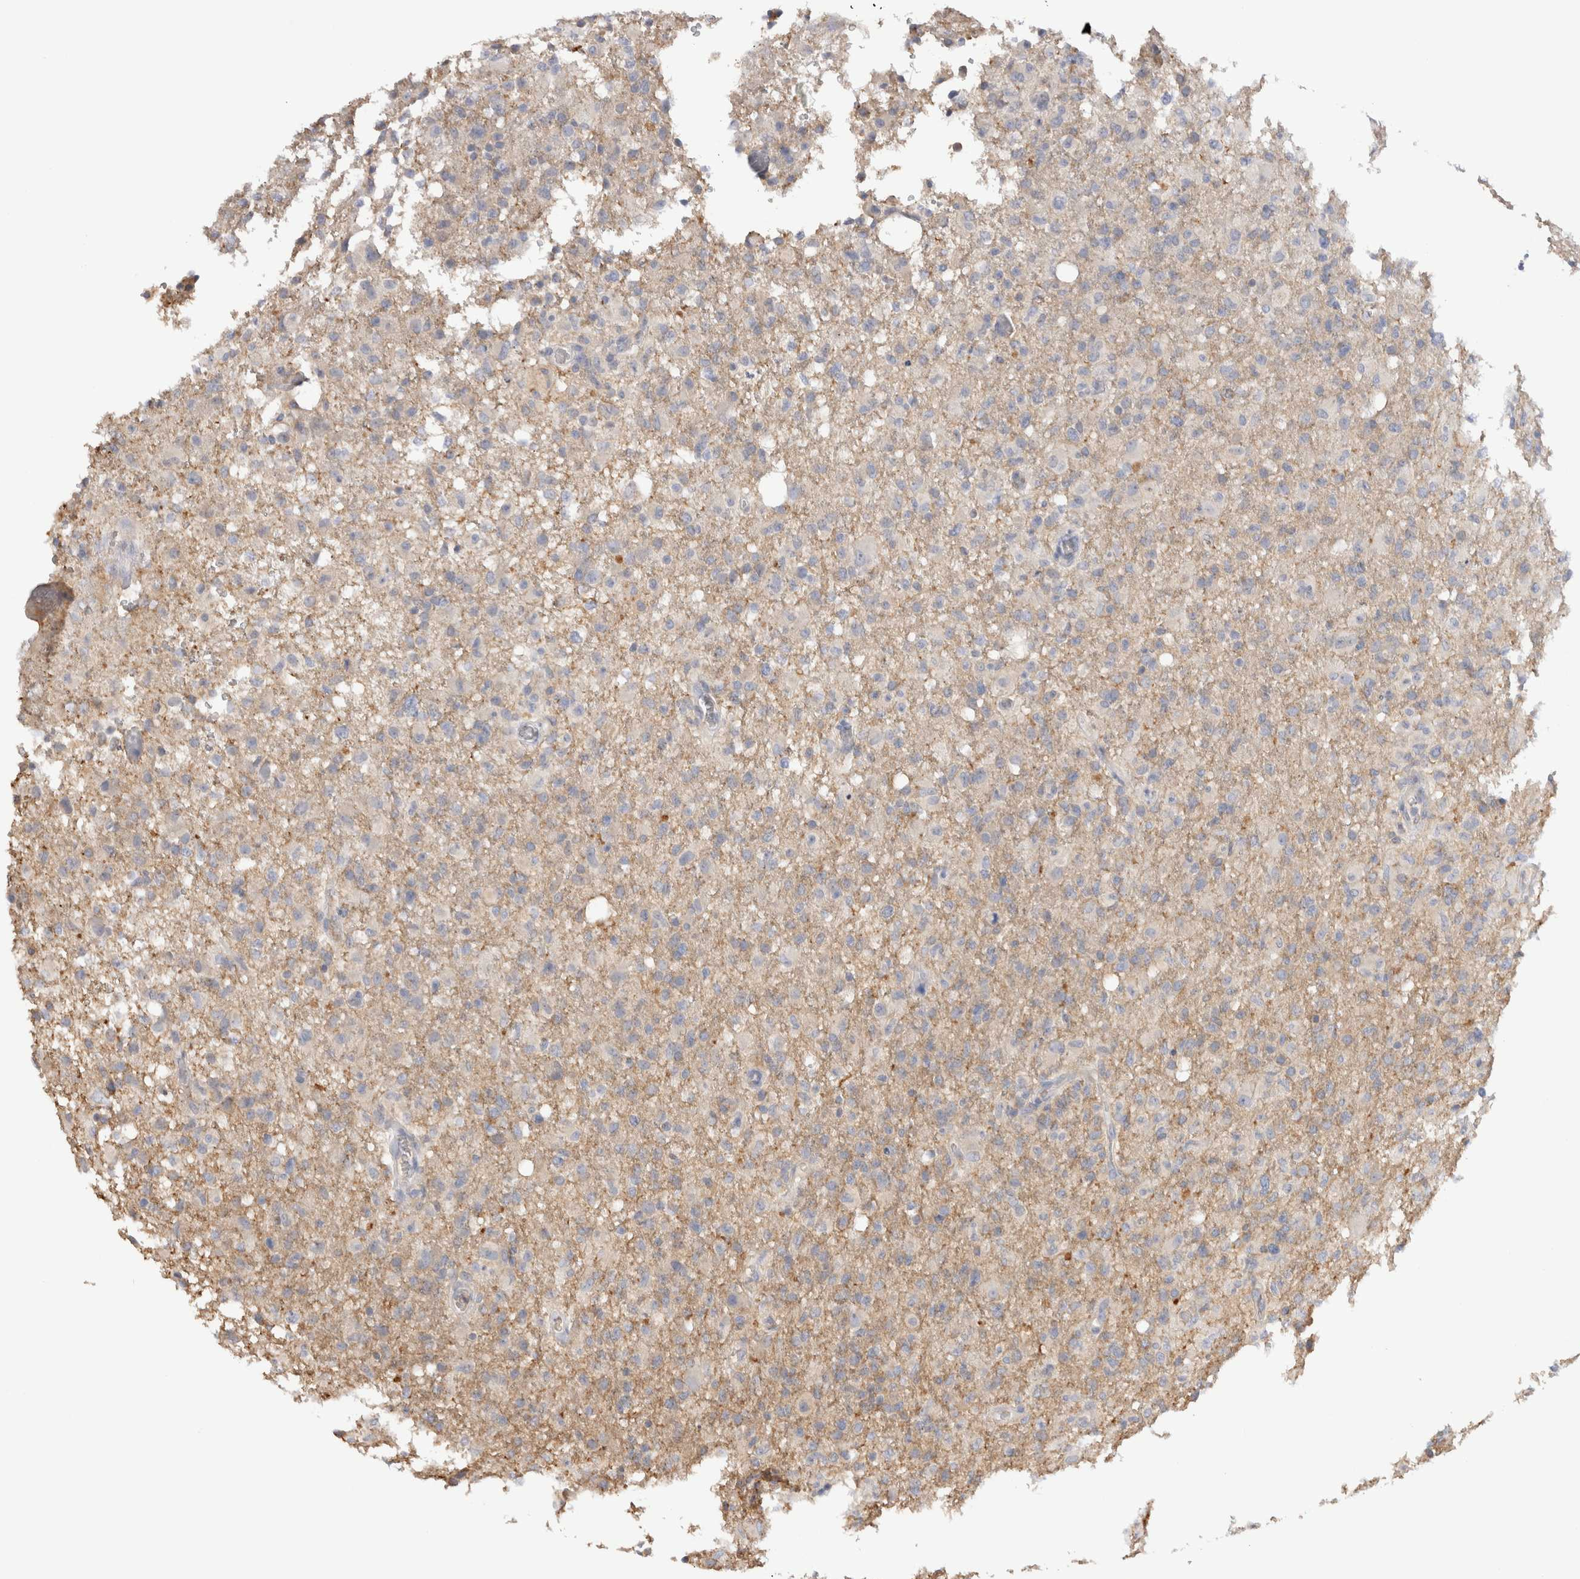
{"staining": {"intensity": "negative", "quantity": "none", "location": "none"}, "tissue": "glioma", "cell_type": "Tumor cells", "image_type": "cancer", "snomed": [{"axis": "morphology", "description": "Glioma, malignant, High grade"}, {"axis": "topography", "description": "Brain"}], "caption": "High-grade glioma (malignant) stained for a protein using IHC exhibits no expression tumor cells.", "gene": "GAS1", "patient": {"sex": "female", "age": 57}}